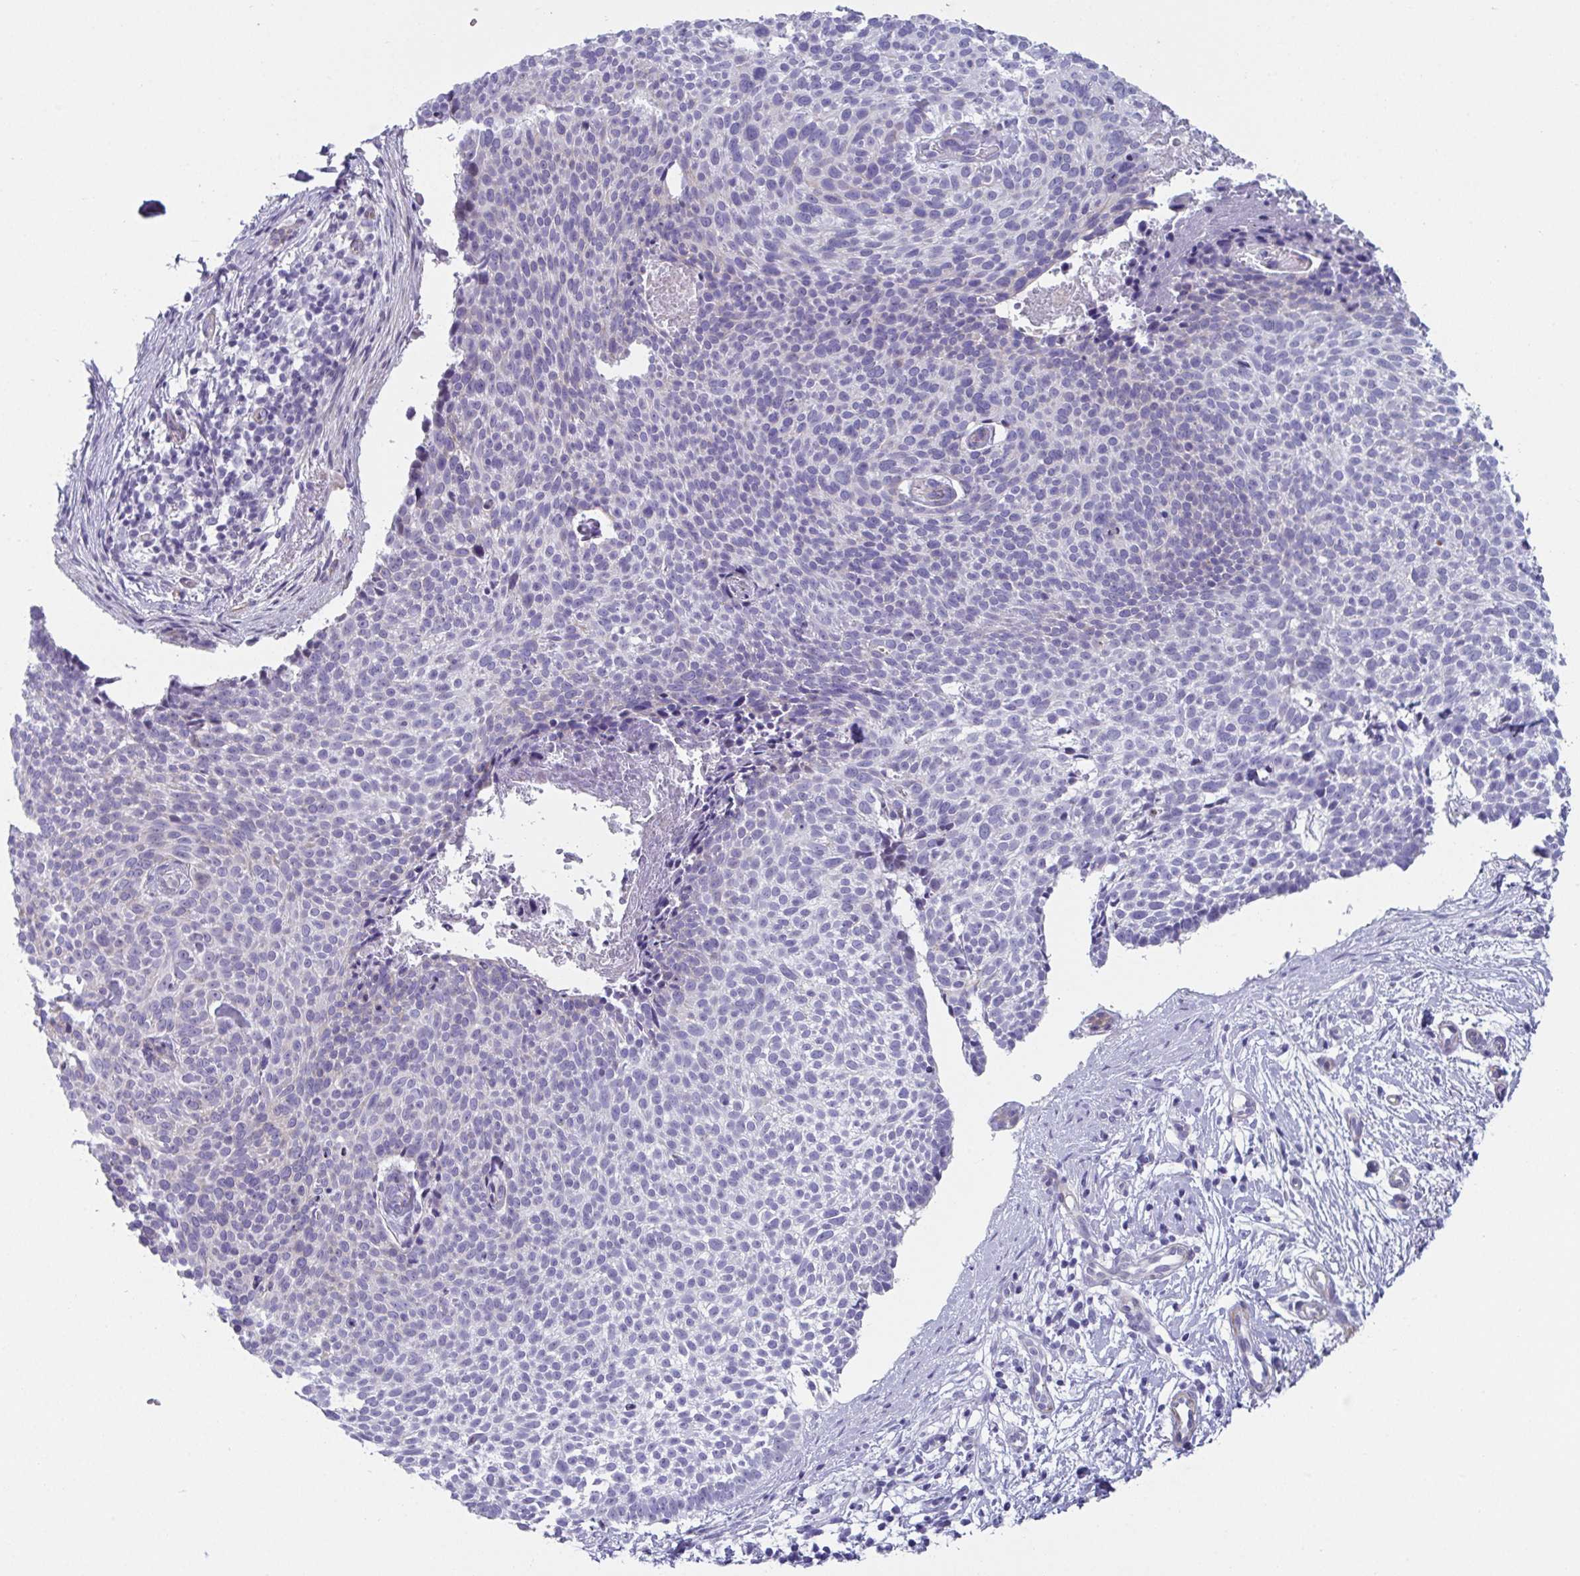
{"staining": {"intensity": "negative", "quantity": "none", "location": "none"}, "tissue": "skin cancer", "cell_type": "Tumor cells", "image_type": "cancer", "snomed": [{"axis": "morphology", "description": "Basal cell carcinoma"}, {"axis": "topography", "description": "Skin"}, {"axis": "topography", "description": "Skin of back"}], "caption": "Basal cell carcinoma (skin) was stained to show a protein in brown. There is no significant expression in tumor cells. The staining is performed using DAB (3,3'-diaminobenzidine) brown chromogen with nuclei counter-stained in using hematoxylin.", "gene": "OR5P3", "patient": {"sex": "male", "age": 81}}